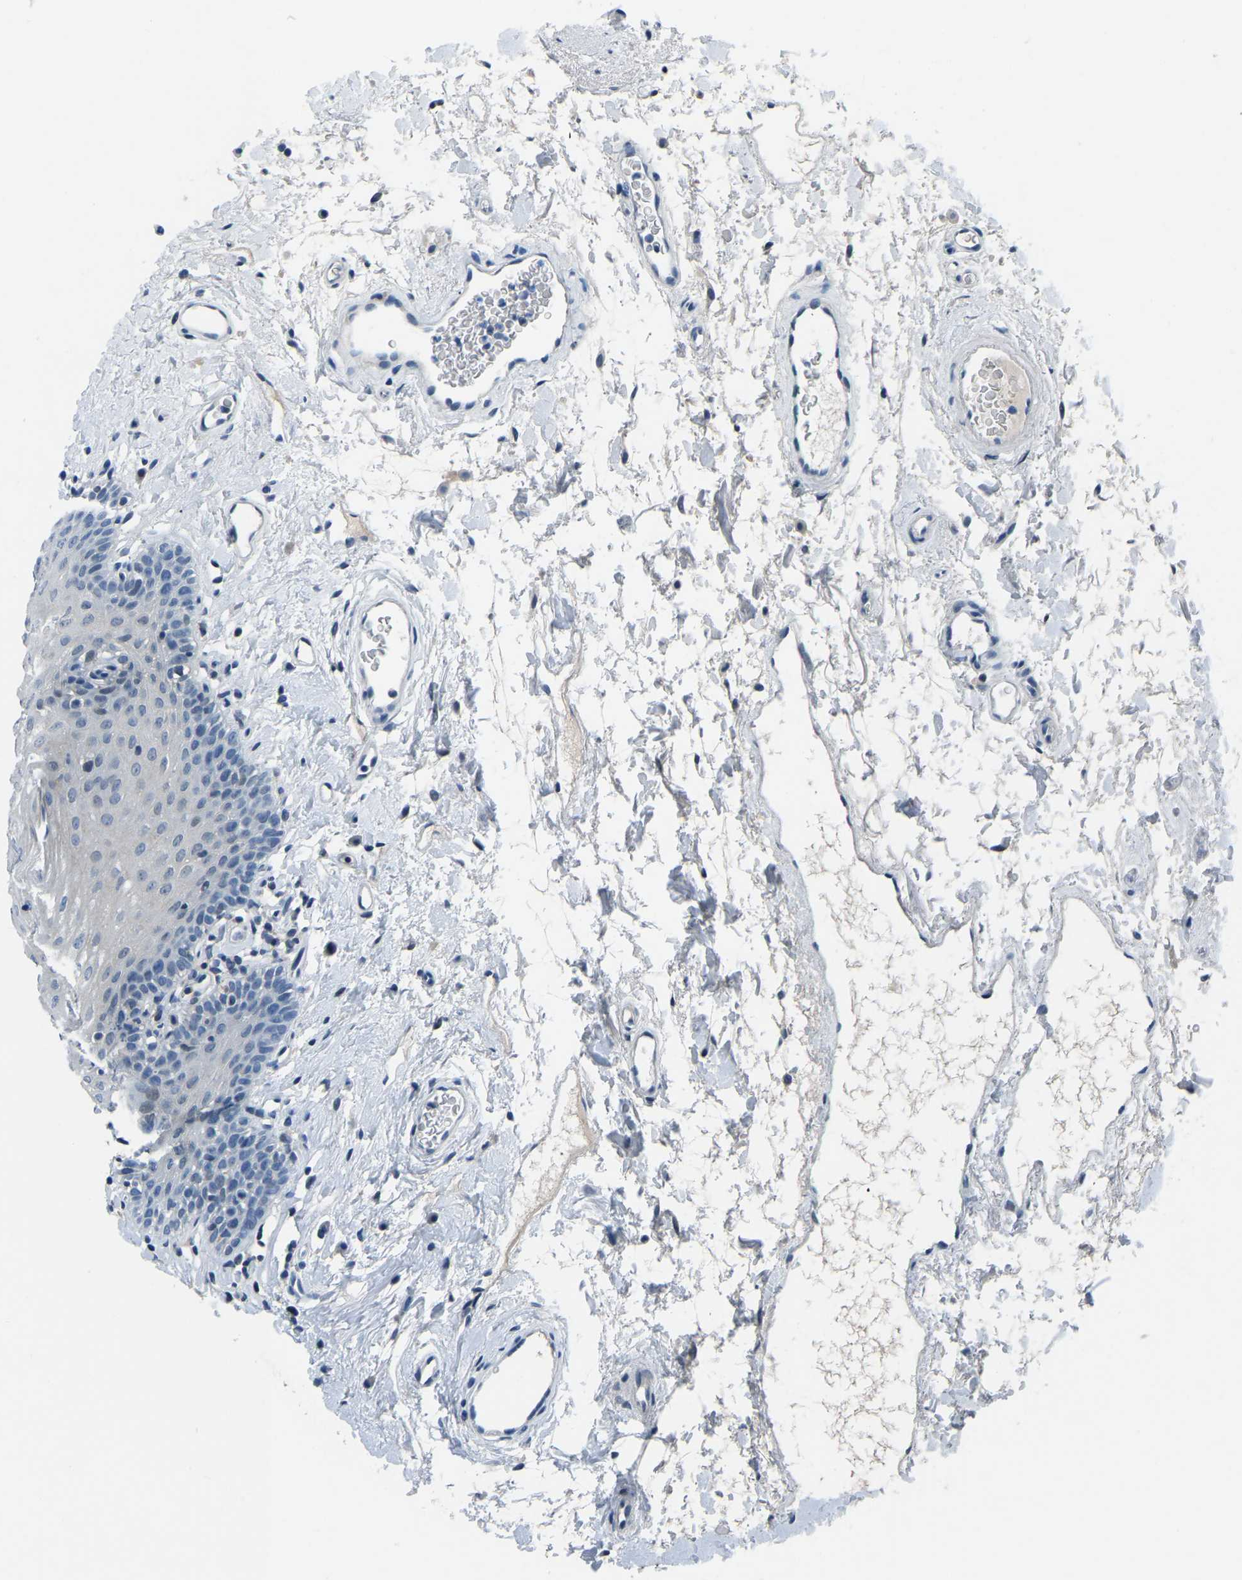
{"staining": {"intensity": "weak", "quantity": "<25%", "location": "cytoplasmic/membranous"}, "tissue": "oral mucosa", "cell_type": "Squamous epithelial cells", "image_type": "normal", "snomed": [{"axis": "morphology", "description": "Normal tissue, NOS"}, {"axis": "topography", "description": "Oral tissue"}], "caption": "Immunohistochemical staining of benign oral mucosa demonstrates no significant expression in squamous epithelial cells. (DAB (3,3'-diaminobenzidine) IHC with hematoxylin counter stain).", "gene": "XIRP1", "patient": {"sex": "male", "age": 66}}